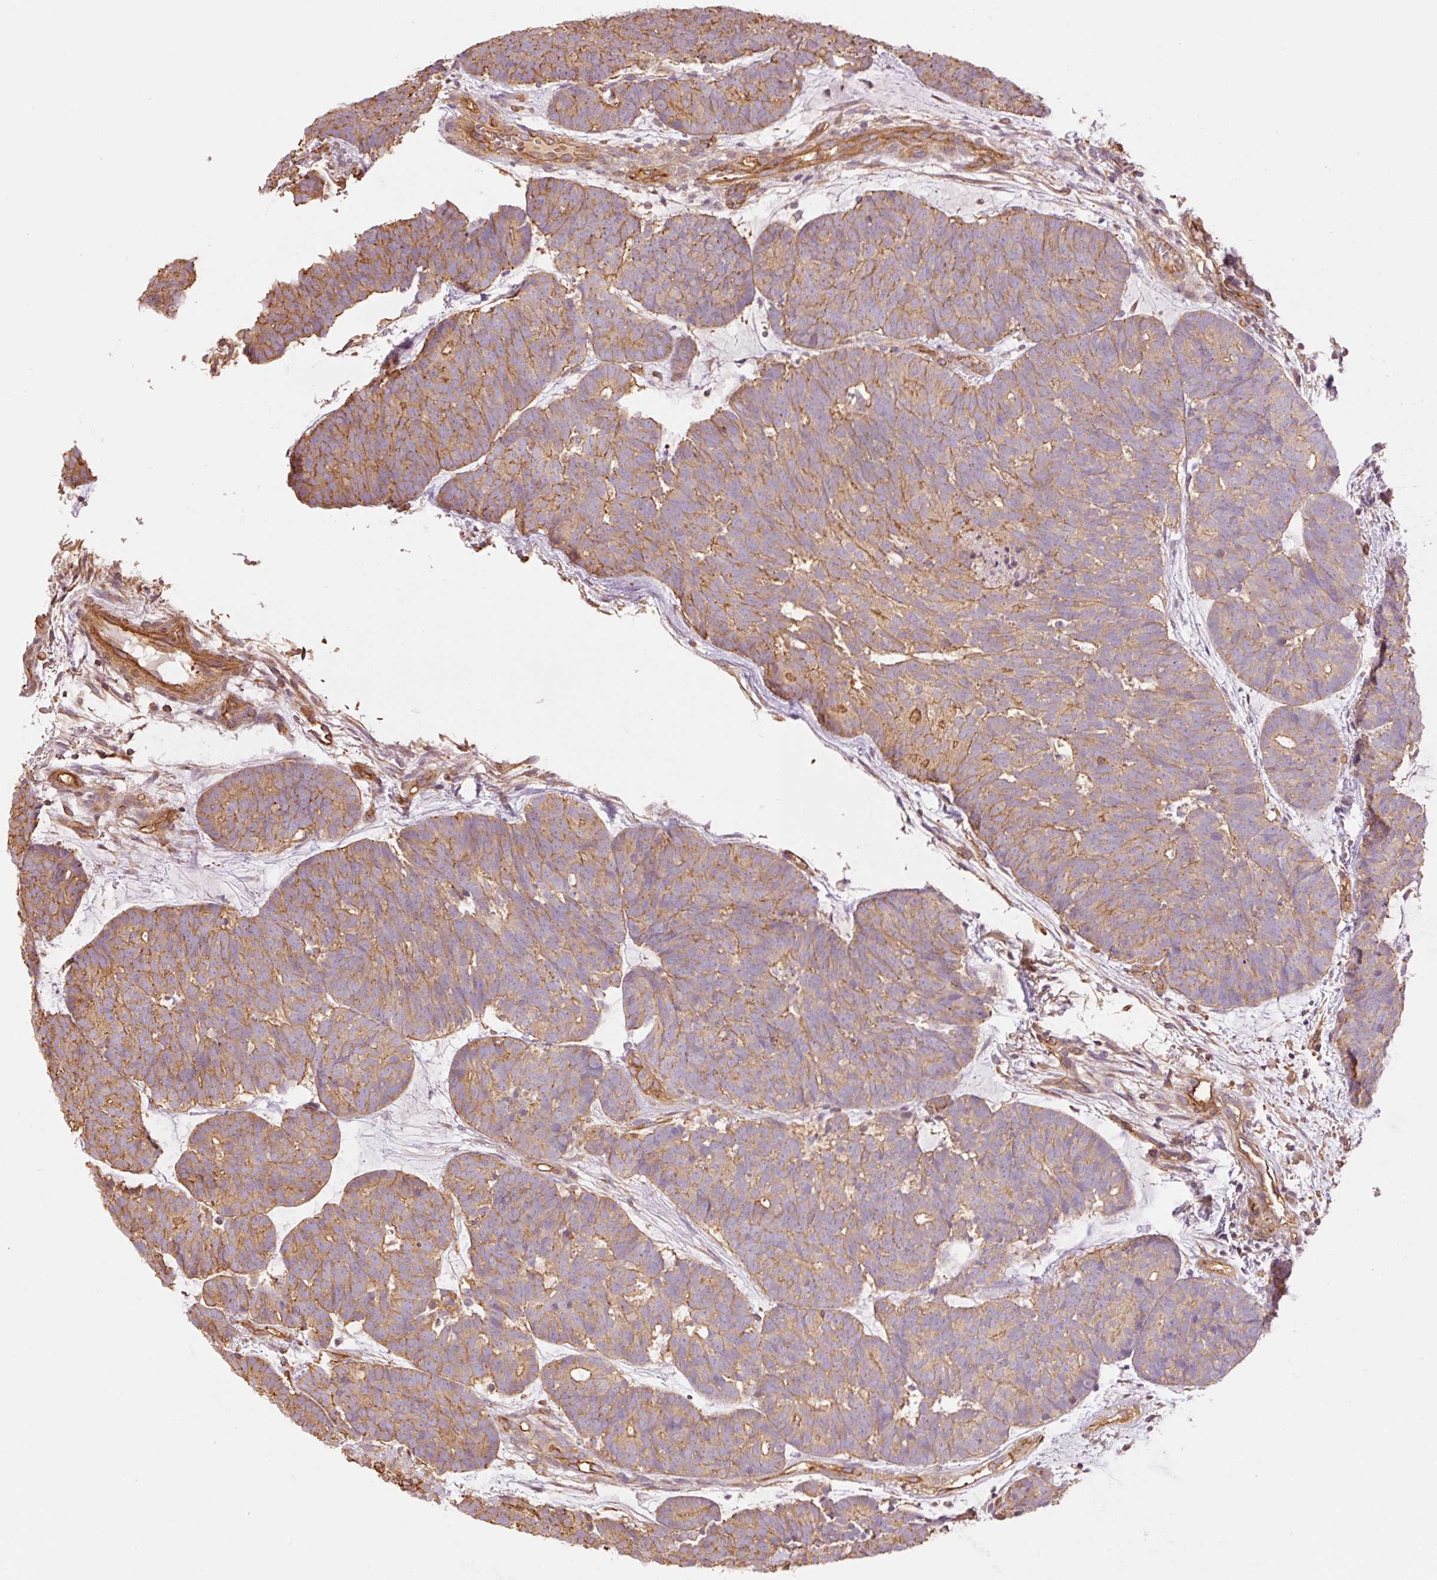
{"staining": {"intensity": "moderate", "quantity": "25%-75%", "location": "cytoplasmic/membranous"}, "tissue": "head and neck cancer", "cell_type": "Tumor cells", "image_type": "cancer", "snomed": [{"axis": "morphology", "description": "Adenocarcinoma, NOS"}, {"axis": "topography", "description": "Head-Neck"}], "caption": "This is a photomicrograph of immunohistochemistry (IHC) staining of adenocarcinoma (head and neck), which shows moderate expression in the cytoplasmic/membranous of tumor cells.", "gene": "PPP1R1B", "patient": {"sex": "female", "age": 81}}